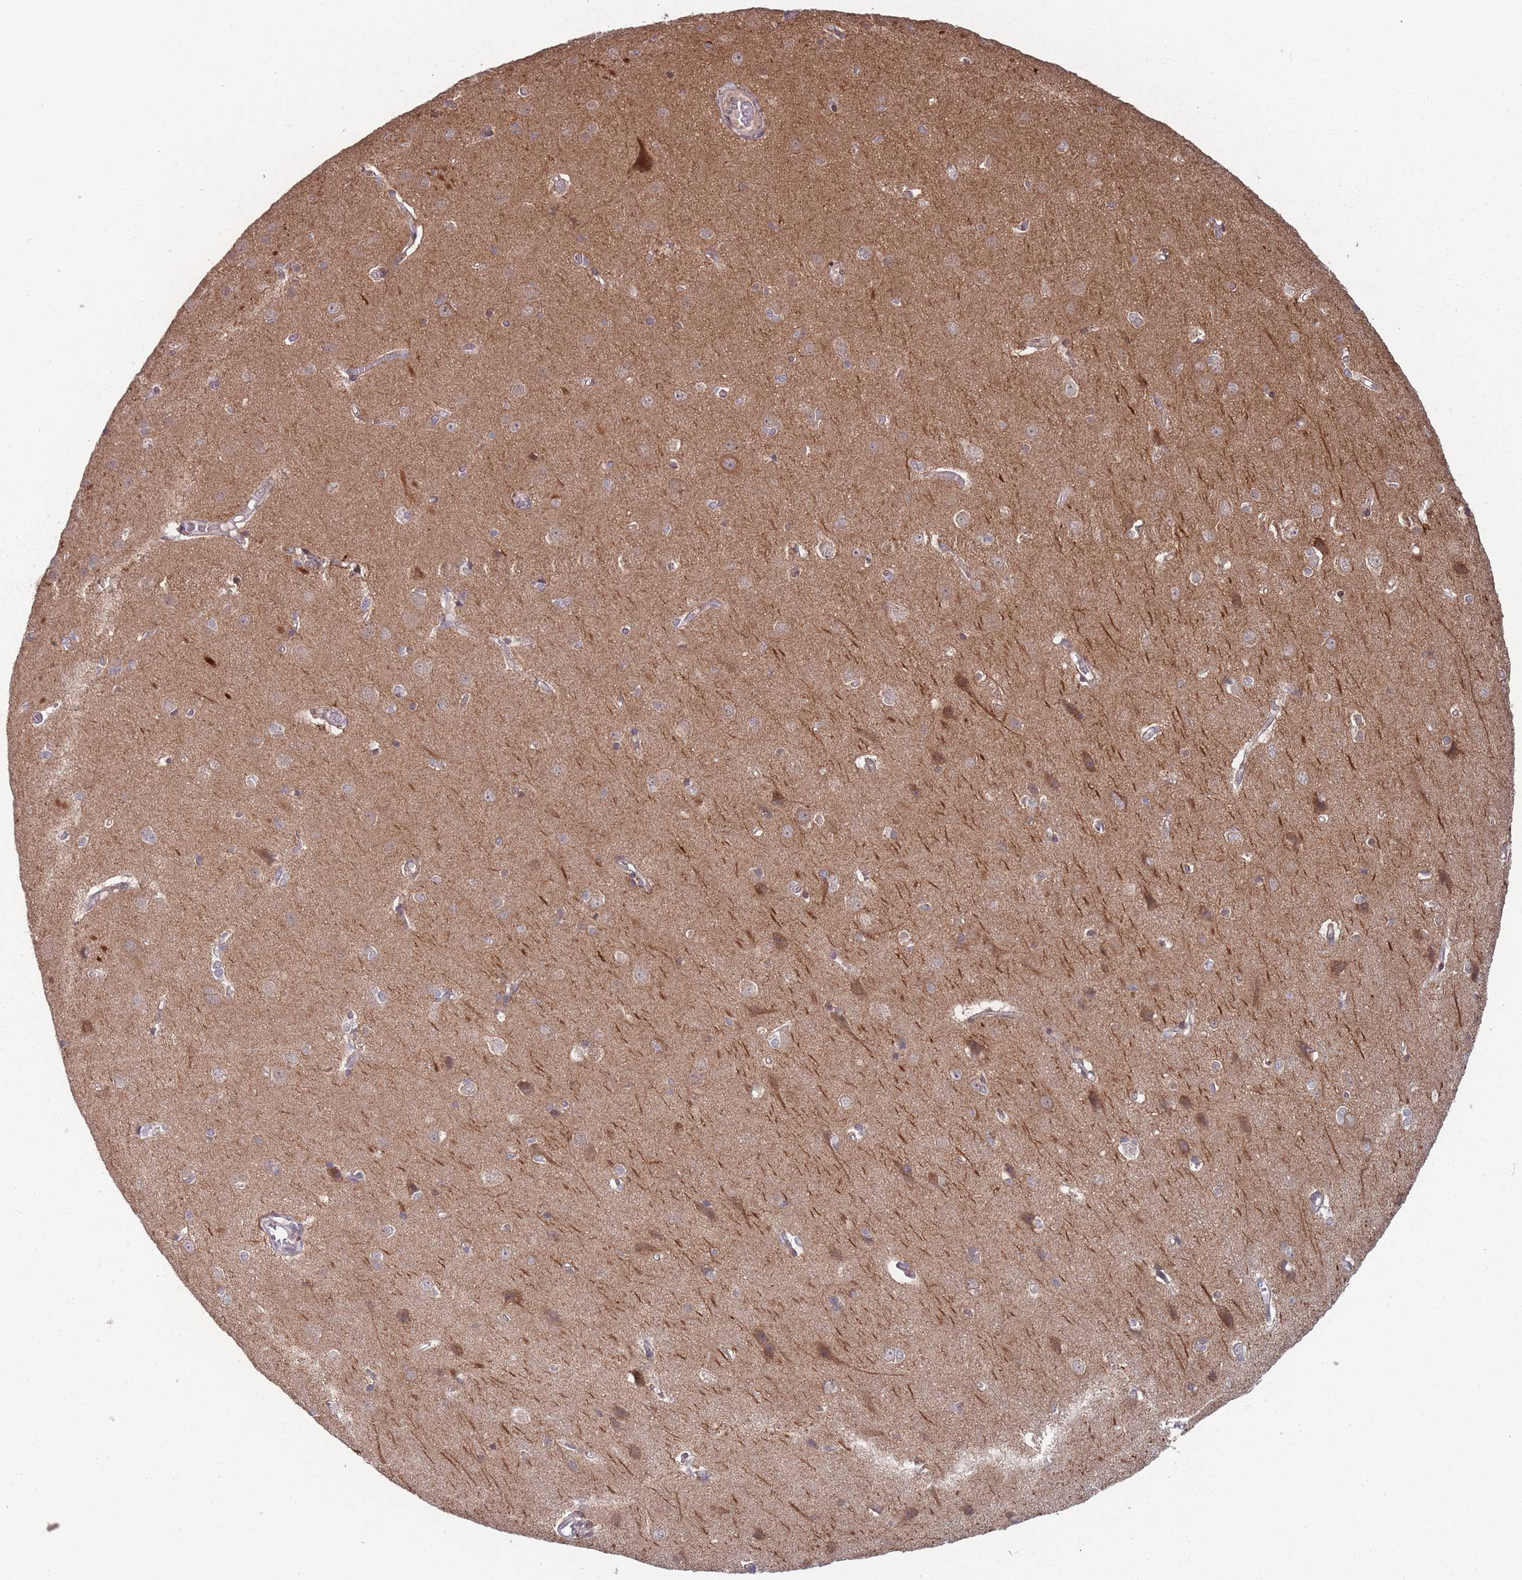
{"staining": {"intensity": "weak", "quantity": ">75%", "location": "cytoplasmic/membranous"}, "tissue": "cerebral cortex", "cell_type": "Endothelial cells", "image_type": "normal", "snomed": [{"axis": "morphology", "description": "Normal tissue, NOS"}, {"axis": "topography", "description": "Cerebral cortex"}], "caption": "A brown stain highlights weak cytoplasmic/membranous expression of a protein in endothelial cells of unremarkable human cerebral cortex. The staining was performed using DAB, with brown indicating positive protein expression. Nuclei are stained blue with hematoxylin.", "gene": "CNTRL", "patient": {"sex": "male", "age": 37}}